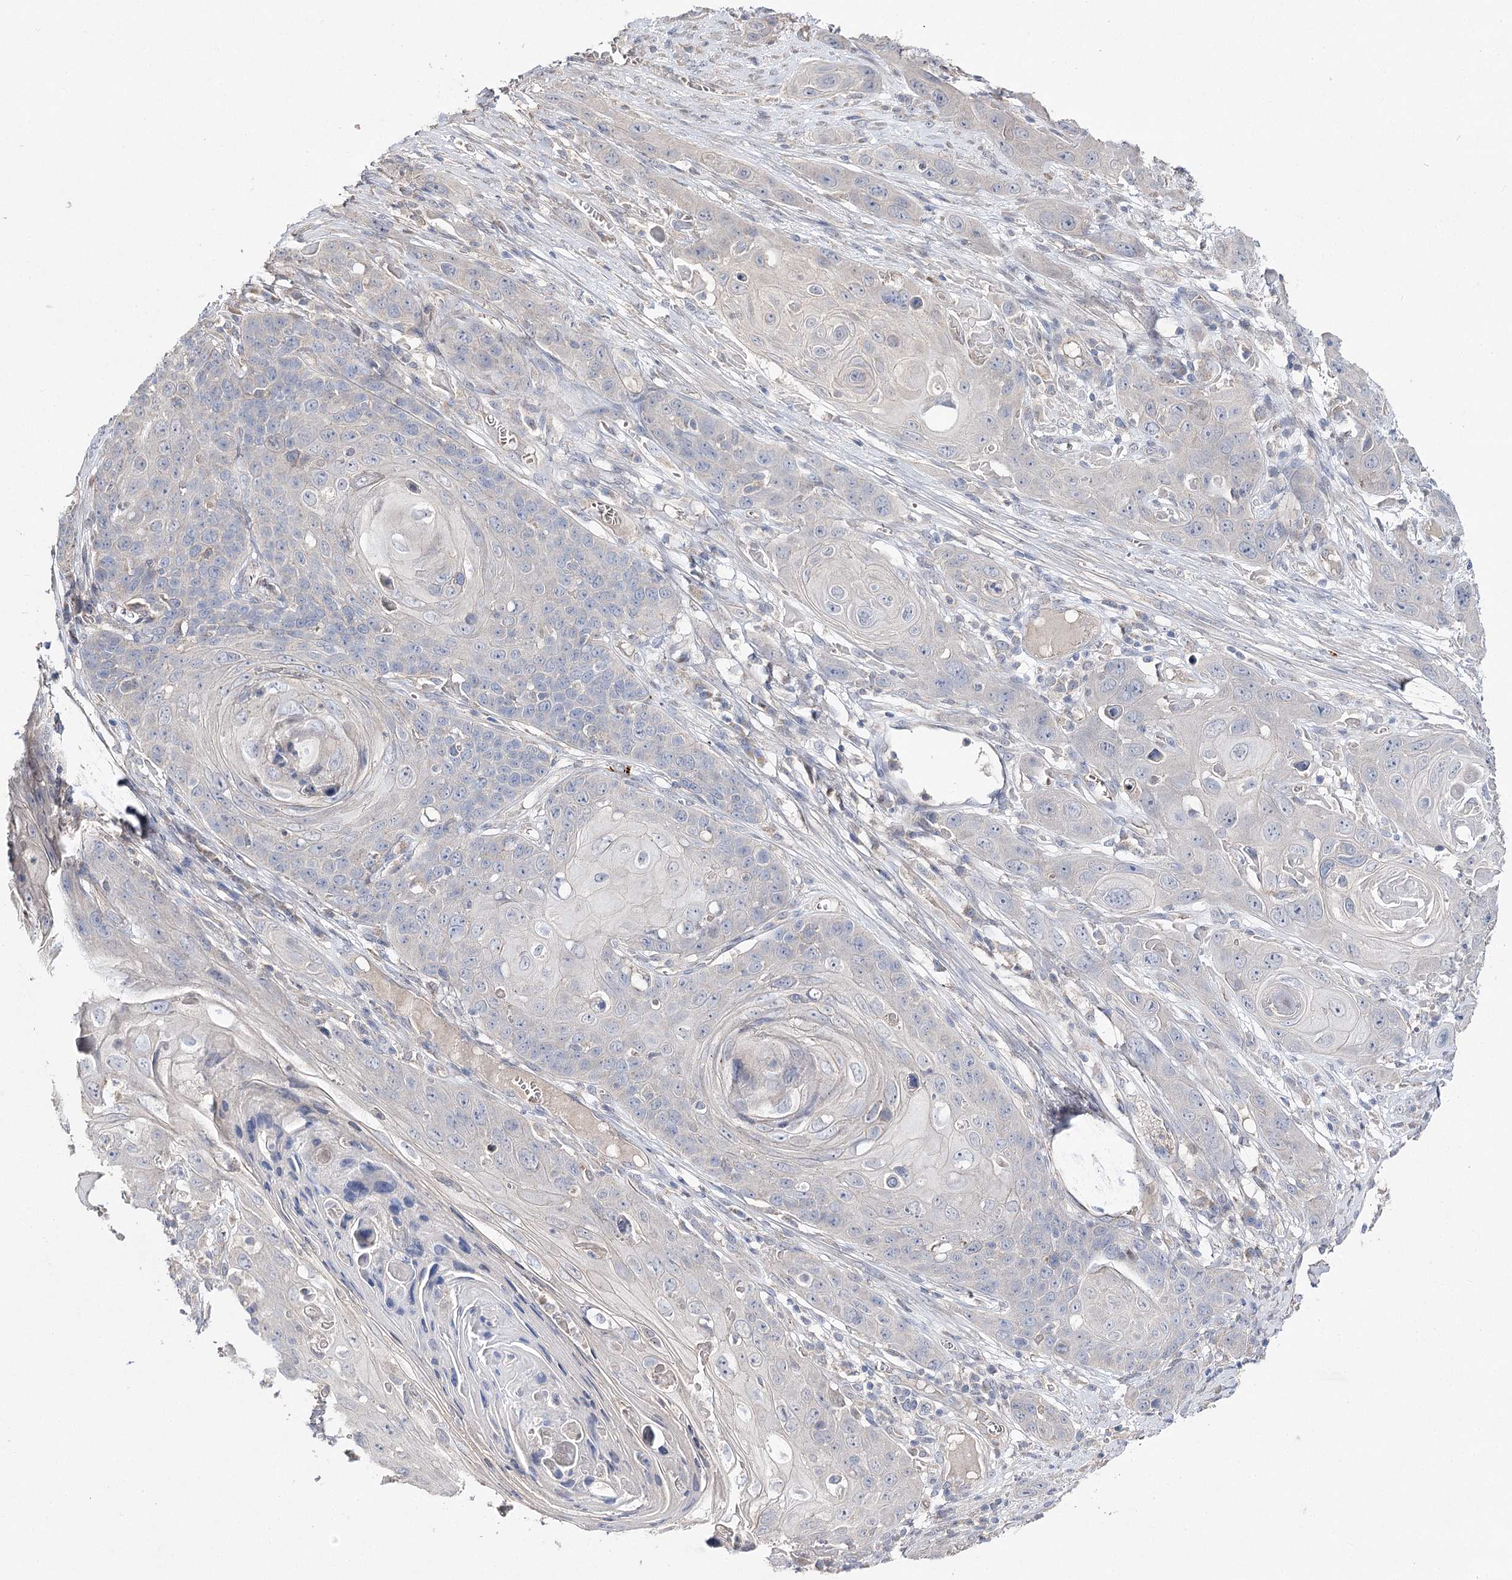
{"staining": {"intensity": "negative", "quantity": "none", "location": "none"}, "tissue": "skin cancer", "cell_type": "Tumor cells", "image_type": "cancer", "snomed": [{"axis": "morphology", "description": "Squamous cell carcinoma, NOS"}, {"axis": "topography", "description": "Skin"}], "caption": "Immunohistochemical staining of squamous cell carcinoma (skin) exhibits no significant expression in tumor cells. (Brightfield microscopy of DAB (3,3'-diaminobenzidine) immunohistochemistry (IHC) at high magnification).", "gene": "AURKC", "patient": {"sex": "male", "age": 55}}